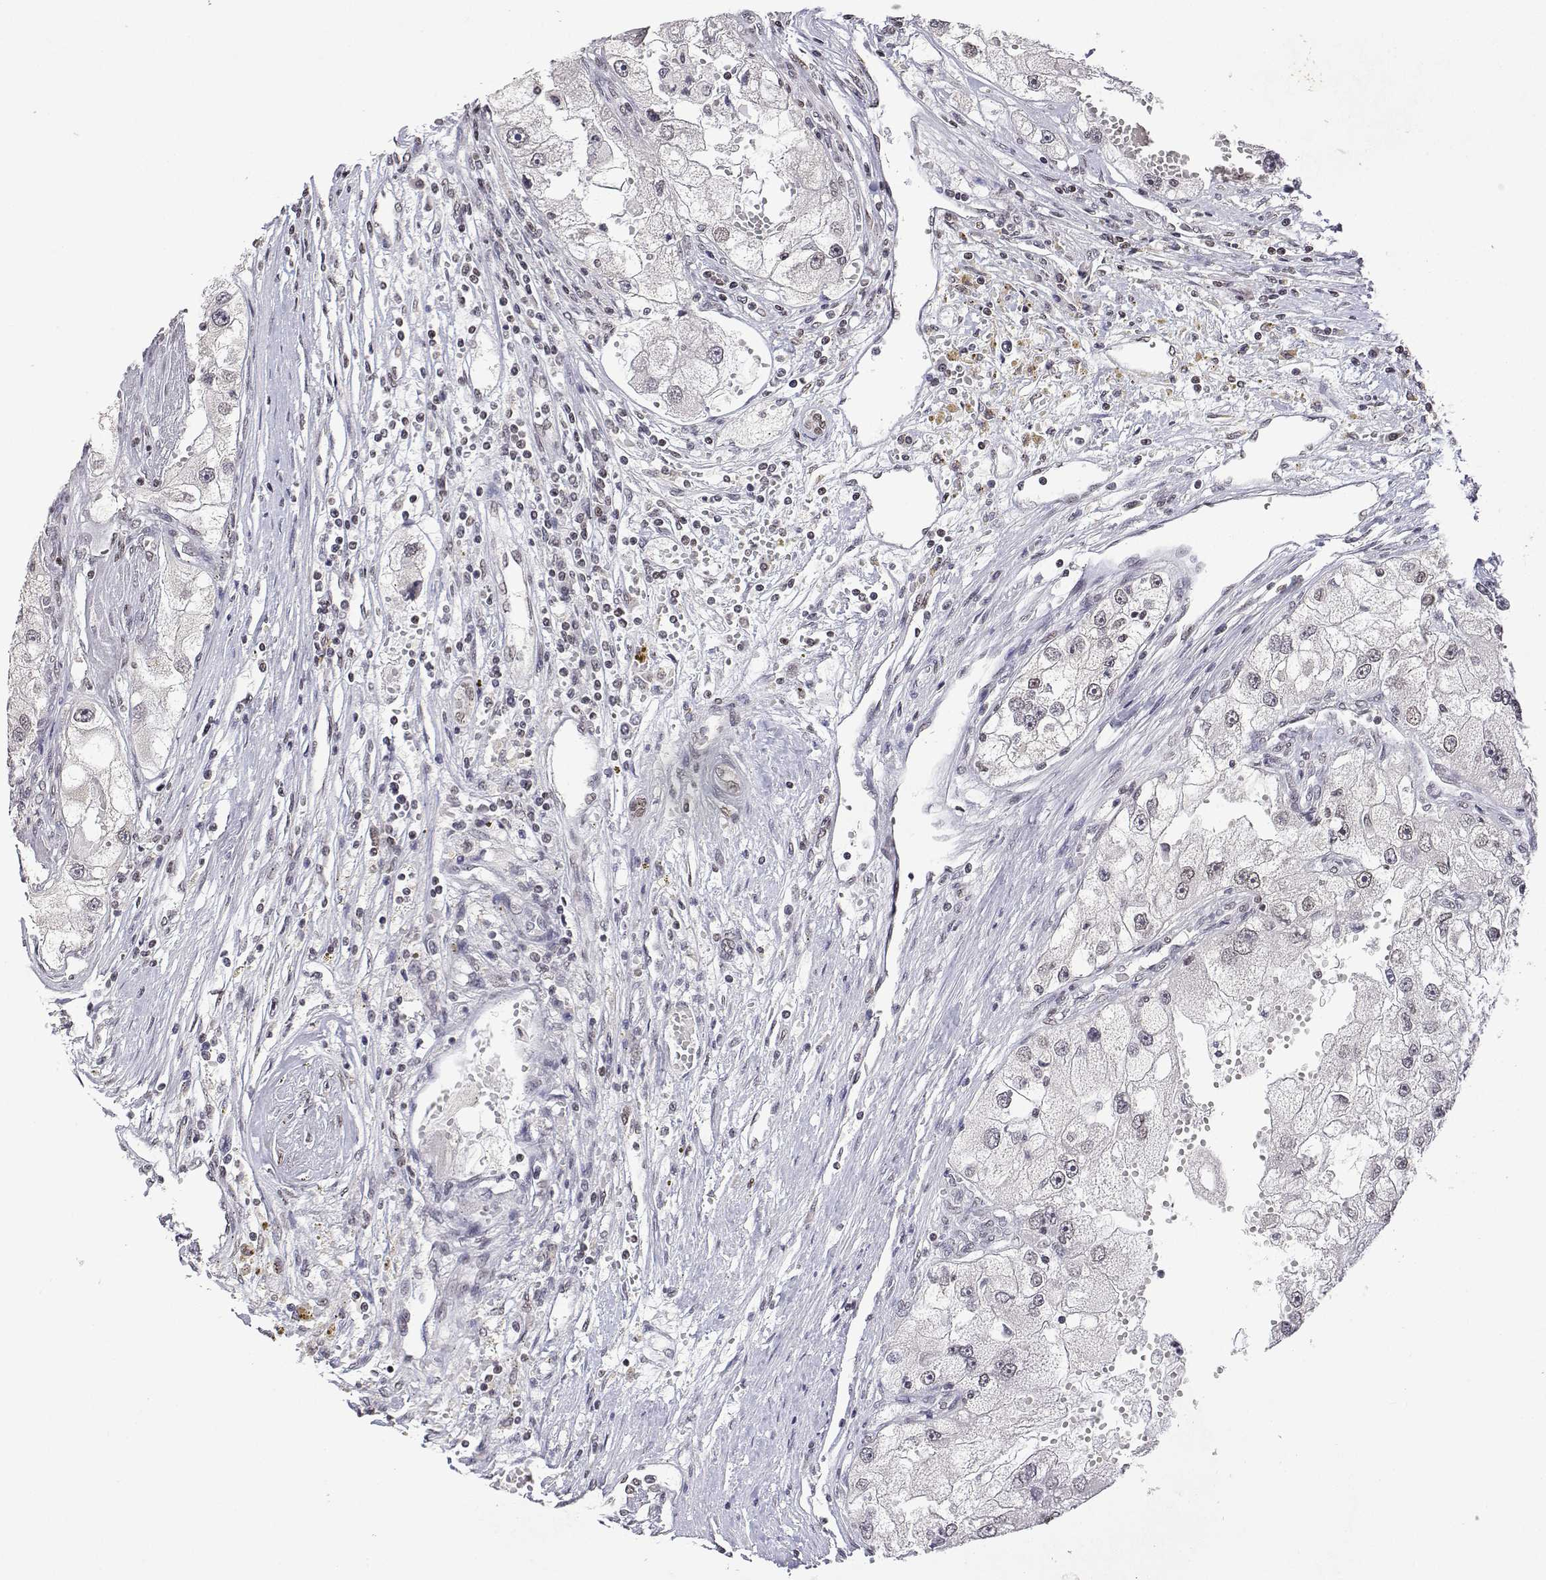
{"staining": {"intensity": "negative", "quantity": "none", "location": "none"}, "tissue": "renal cancer", "cell_type": "Tumor cells", "image_type": "cancer", "snomed": [{"axis": "morphology", "description": "Adenocarcinoma, NOS"}, {"axis": "topography", "description": "Kidney"}], "caption": "IHC micrograph of neoplastic tissue: human adenocarcinoma (renal) stained with DAB shows no significant protein staining in tumor cells. Nuclei are stained in blue.", "gene": "XPC", "patient": {"sex": "male", "age": 63}}